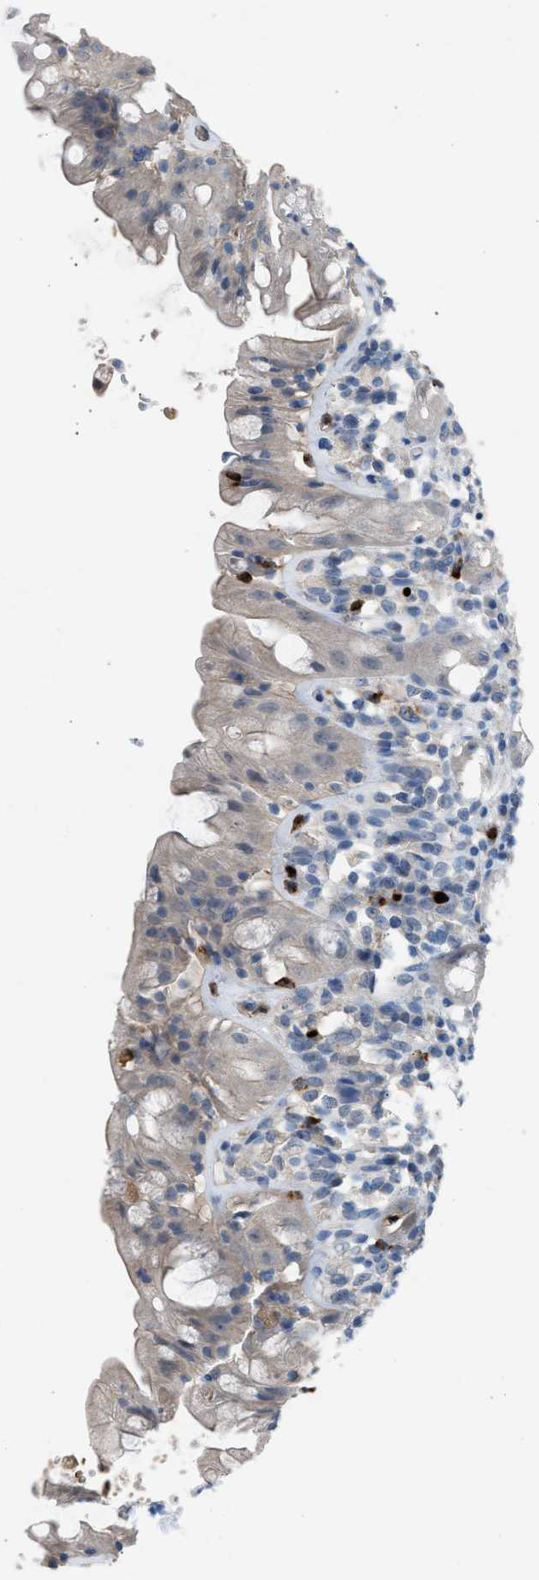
{"staining": {"intensity": "weak", "quantity": "<25%", "location": "cytoplasmic/membranous"}, "tissue": "rectum", "cell_type": "Glandular cells", "image_type": "normal", "snomed": [{"axis": "morphology", "description": "Normal tissue, NOS"}, {"axis": "topography", "description": "Rectum"}], "caption": "Immunohistochemical staining of normal rectum reveals no significant positivity in glandular cells. (Immunohistochemistry (ihc), brightfield microscopy, high magnification).", "gene": "CFAP77", "patient": {"sex": "male", "age": 44}}